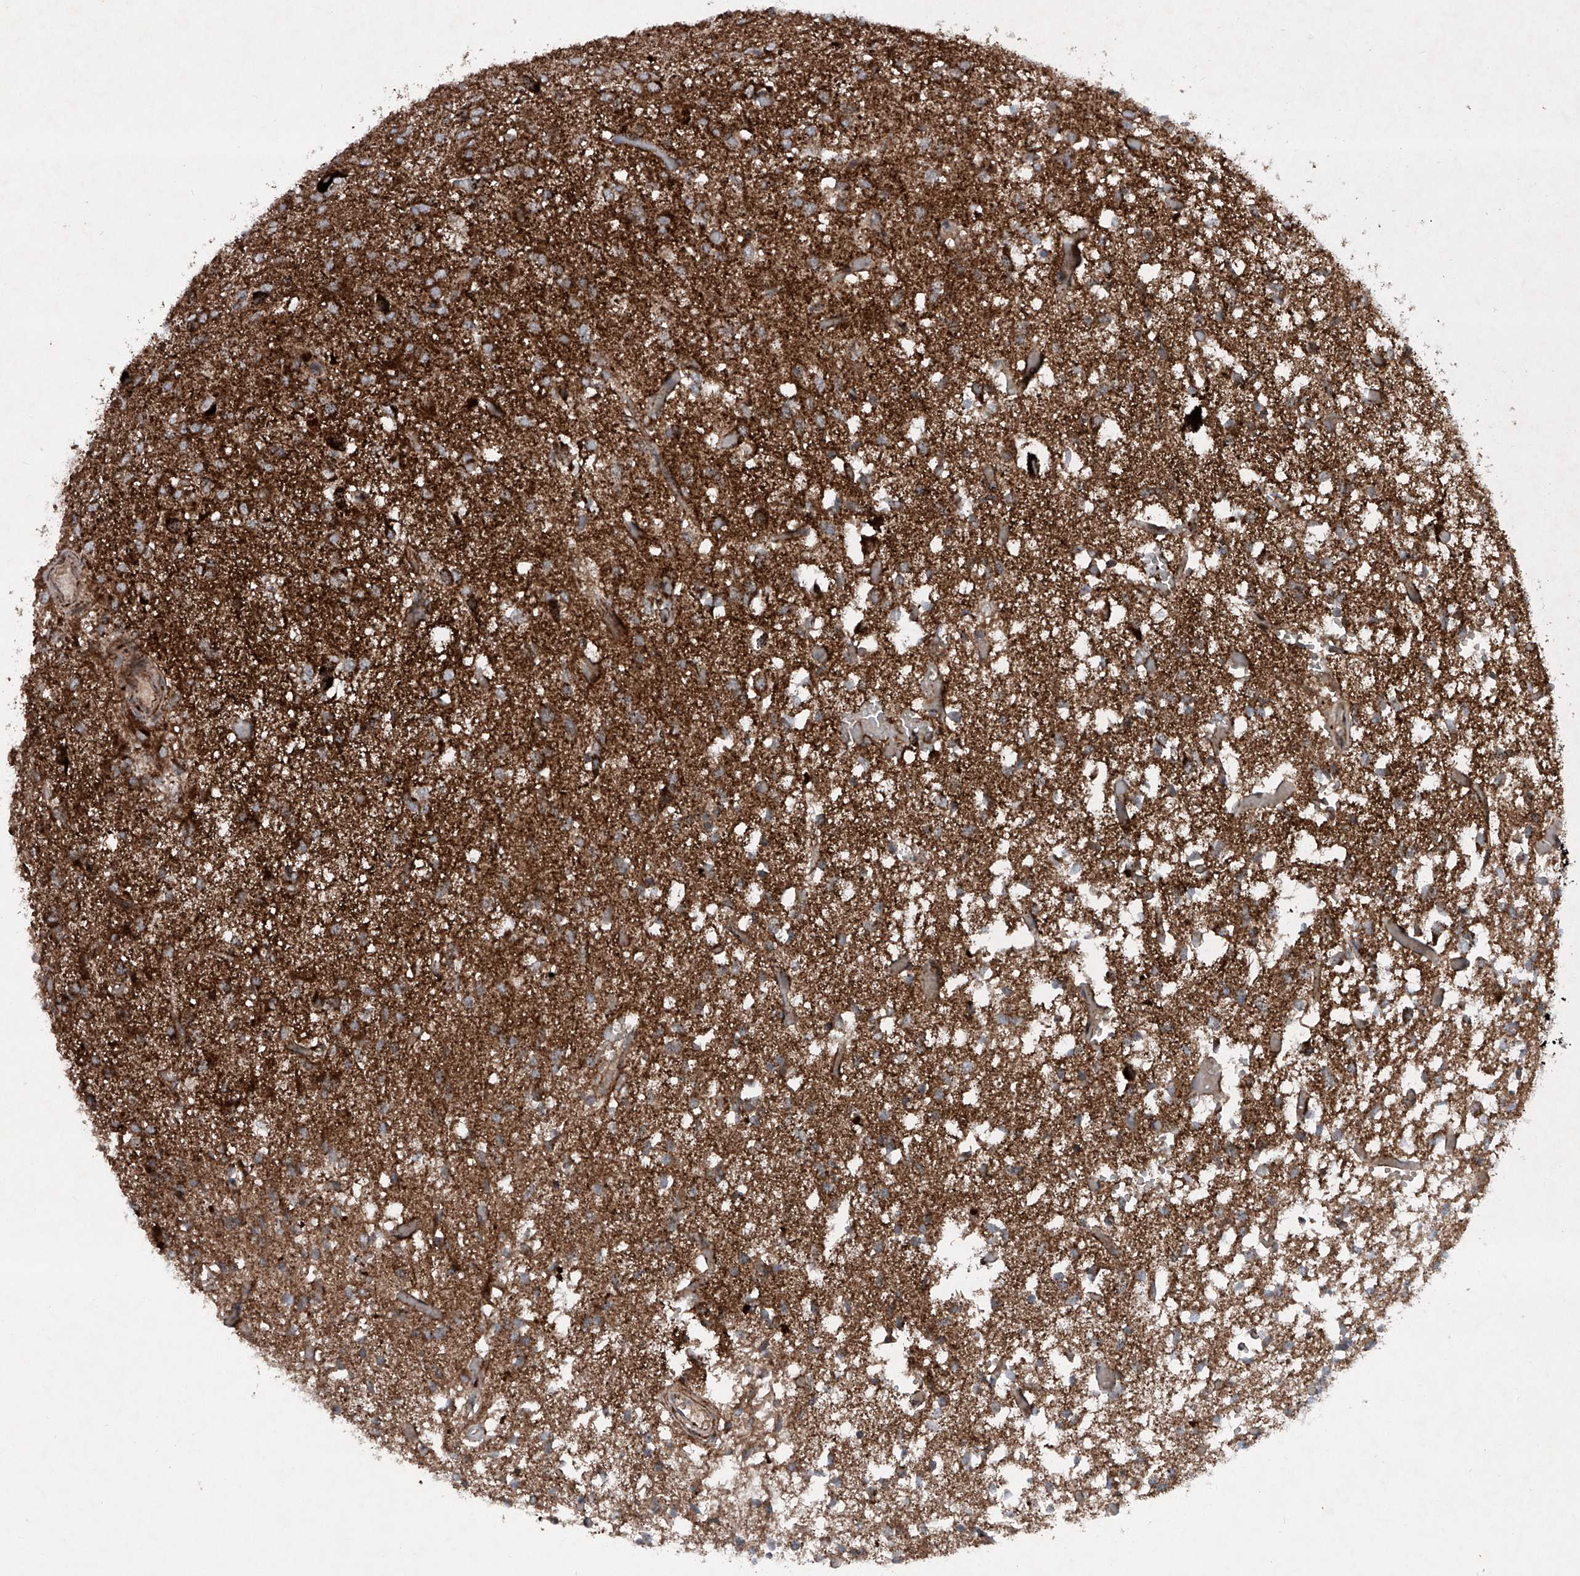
{"staining": {"intensity": "strong", "quantity": "25%-75%", "location": "cytoplasmic/membranous"}, "tissue": "glioma", "cell_type": "Tumor cells", "image_type": "cancer", "snomed": [{"axis": "morphology", "description": "Glioma, malignant, High grade"}, {"axis": "topography", "description": "Brain"}], "caption": "This is an image of IHC staining of glioma, which shows strong positivity in the cytoplasmic/membranous of tumor cells.", "gene": "DAD1", "patient": {"sex": "female", "age": 59}}